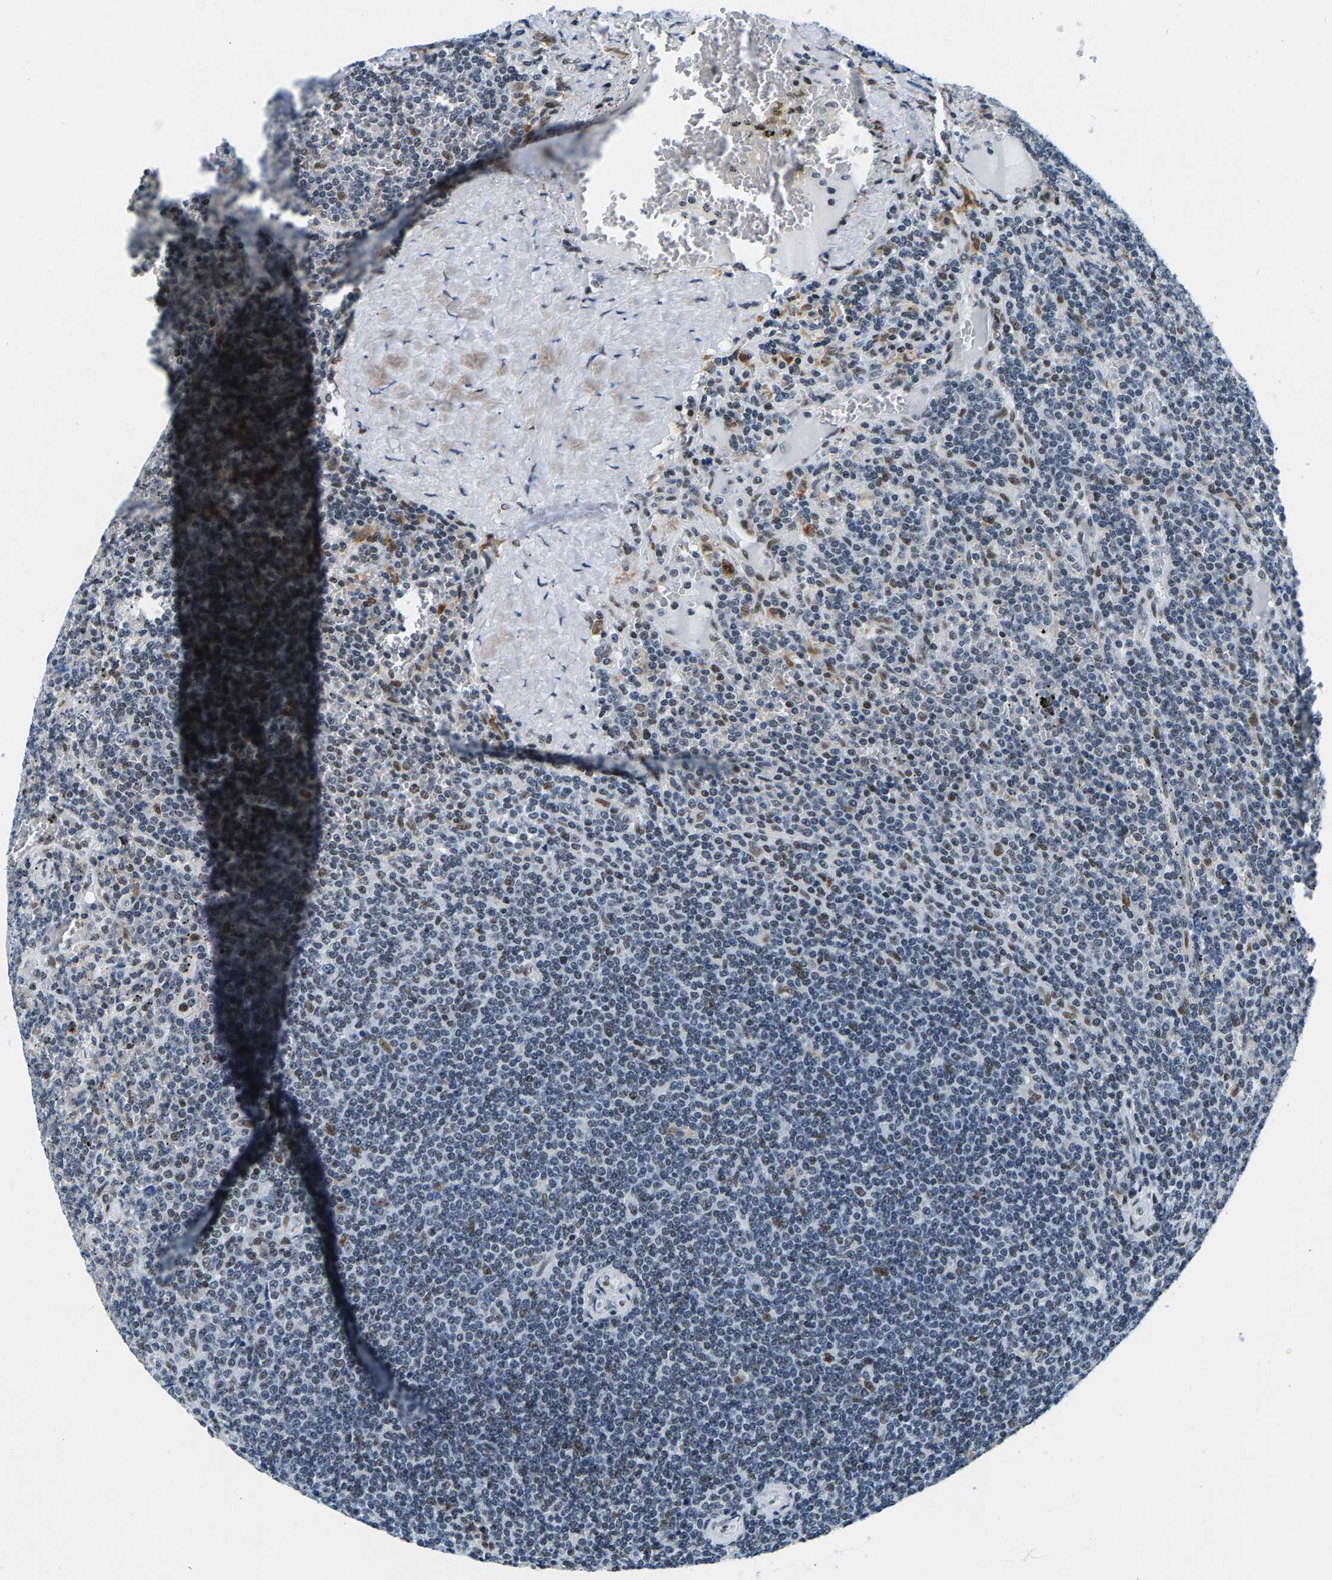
{"staining": {"intensity": "weak", "quantity": "<25%", "location": "nuclear"}, "tissue": "lymphoma", "cell_type": "Tumor cells", "image_type": "cancer", "snomed": [{"axis": "morphology", "description": "Malignant lymphoma, non-Hodgkin's type, Low grade"}, {"axis": "topography", "description": "Spleen"}], "caption": "This is an immunohistochemistry (IHC) histopathology image of lymphoma. There is no expression in tumor cells.", "gene": "ATF2", "patient": {"sex": "female", "age": 19}}